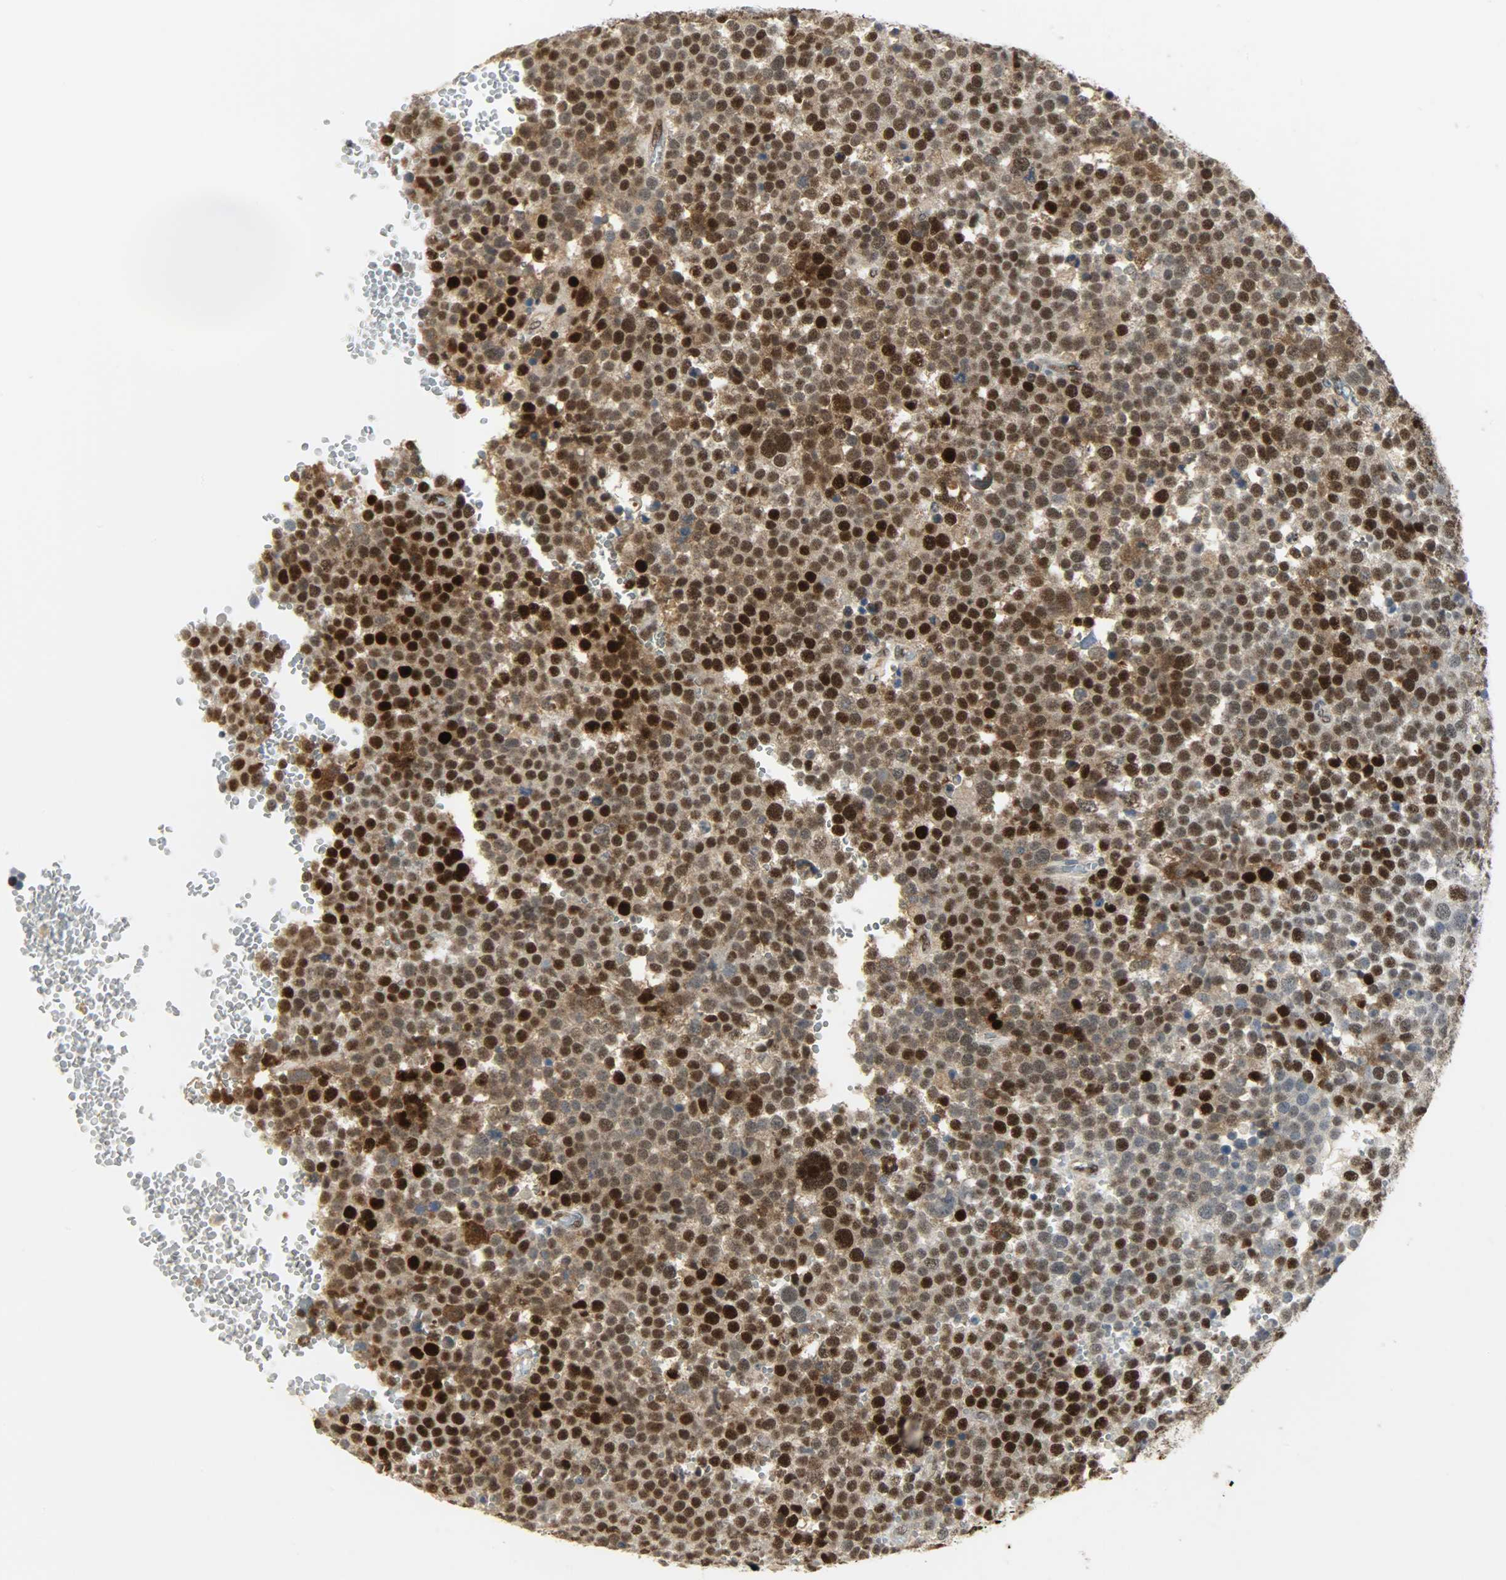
{"staining": {"intensity": "strong", "quantity": ">75%", "location": "nuclear"}, "tissue": "testis cancer", "cell_type": "Tumor cells", "image_type": "cancer", "snomed": [{"axis": "morphology", "description": "Seminoma, NOS"}, {"axis": "topography", "description": "Testis"}], "caption": "A photomicrograph showing strong nuclear staining in about >75% of tumor cells in testis cancer (seminoma), as visualized by brown immunohistochemical staining.", "gene": "NPEPL1", "patient": {"sex": "male", "age": 71}}